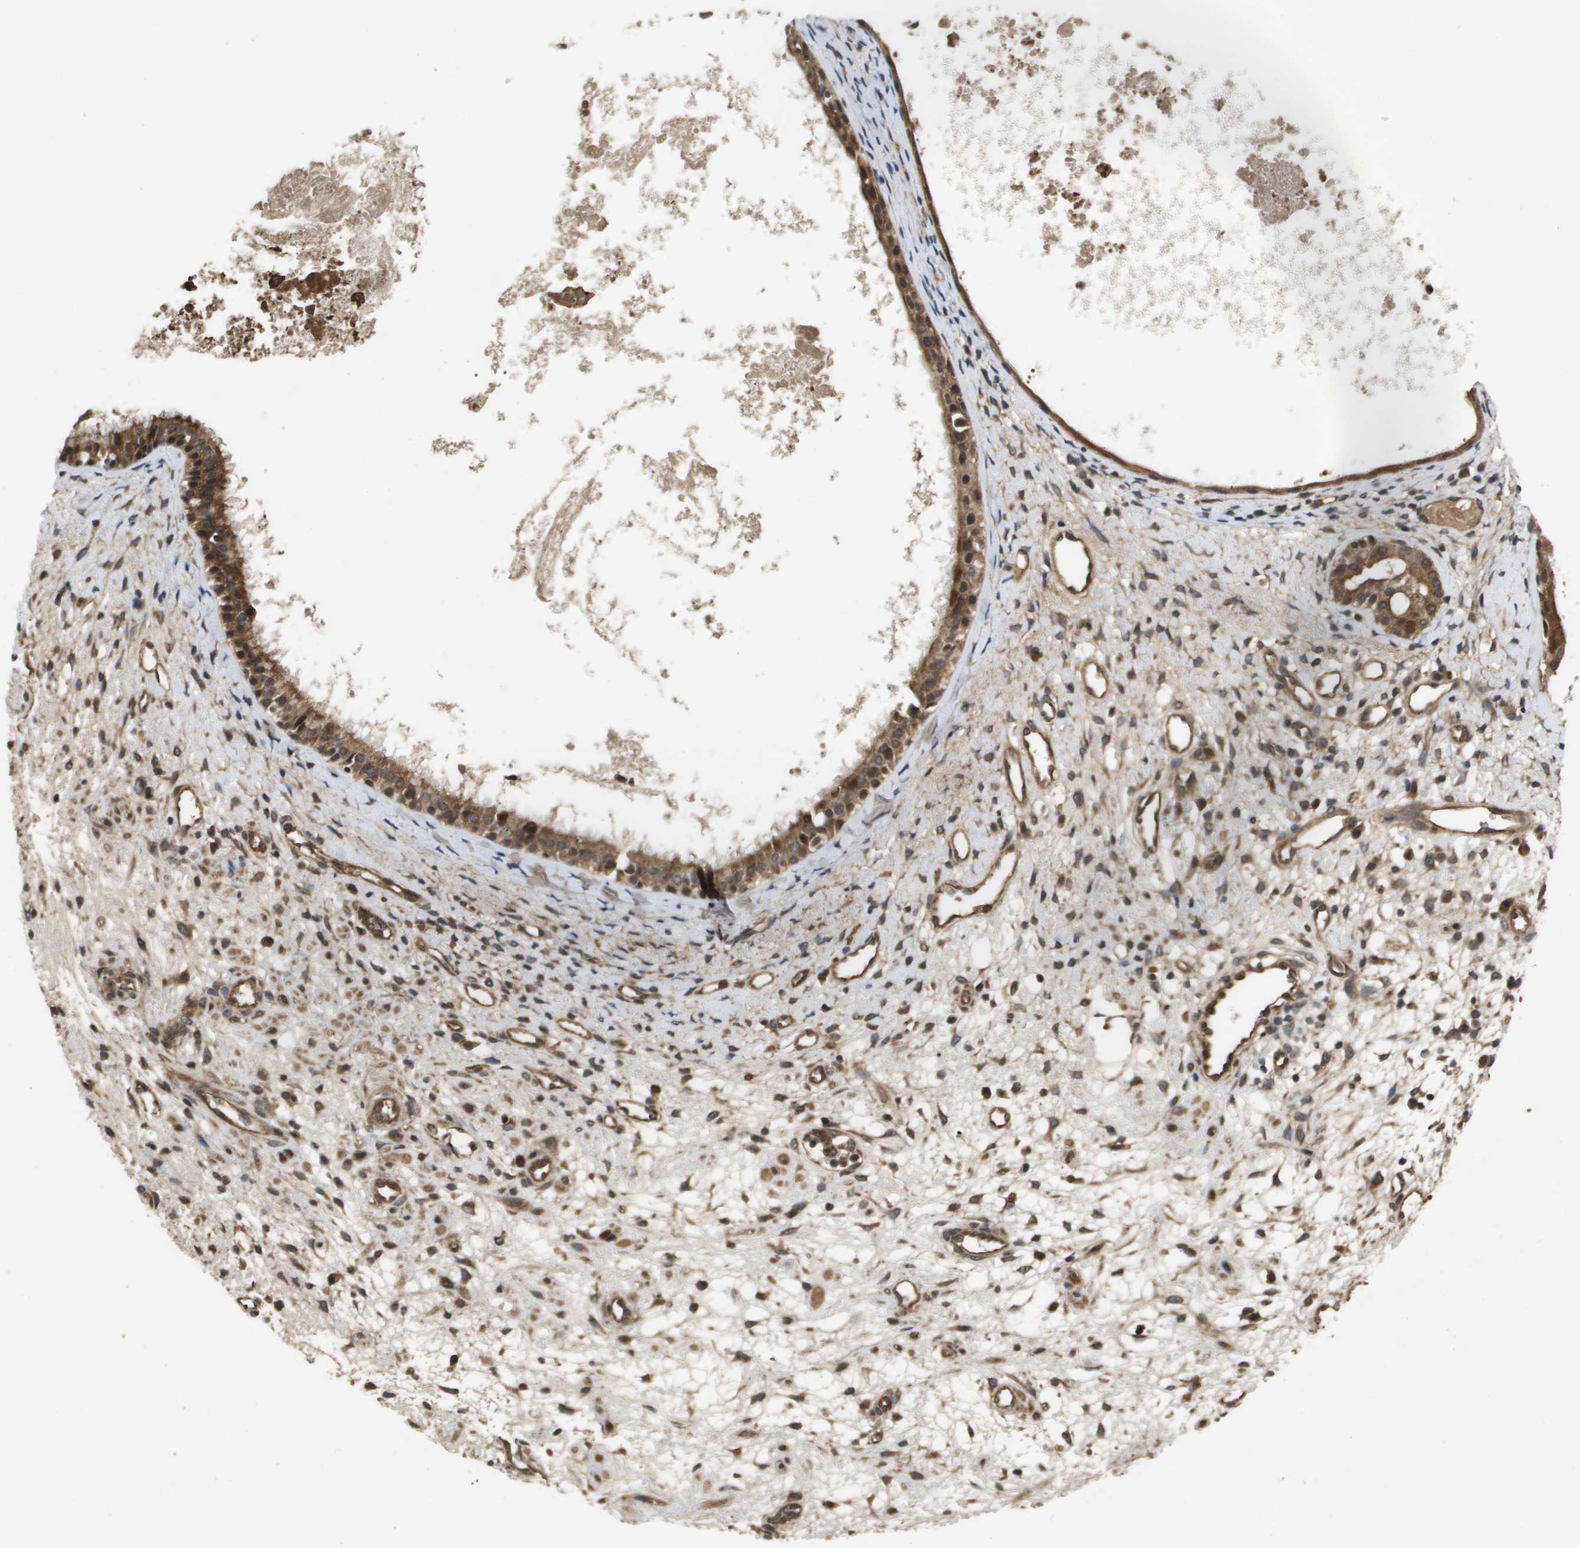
{"staining": {"intensity": "moderate", "quantity": ">75%", "location": "cytoplasmic/membranous,nuclear"}, "tissue": "nasopharynx", "cell_type": "Respiratory epithelial cells", "image_type": "normal", "snomed": [{"axis": "morphology", "description": "Normal tissue, NOS"}, {"axis": "topography", "description": "Nasopharynx"}], "caption": "Immunohistochemistry (IHC) of normal nasopharynx demonstrates medium levels of moderate cytoplasmic/membranous,nuclear positivity in about >75% of respiratory epithelial cells. The staining was performed using DAB to visualize the protein expression in brown, while the nuclei were stained in blue with hematoxylin (Magnification: 20x).", "gene": "SPTLC1", "patient": {"sex": "male", "age": 22}}